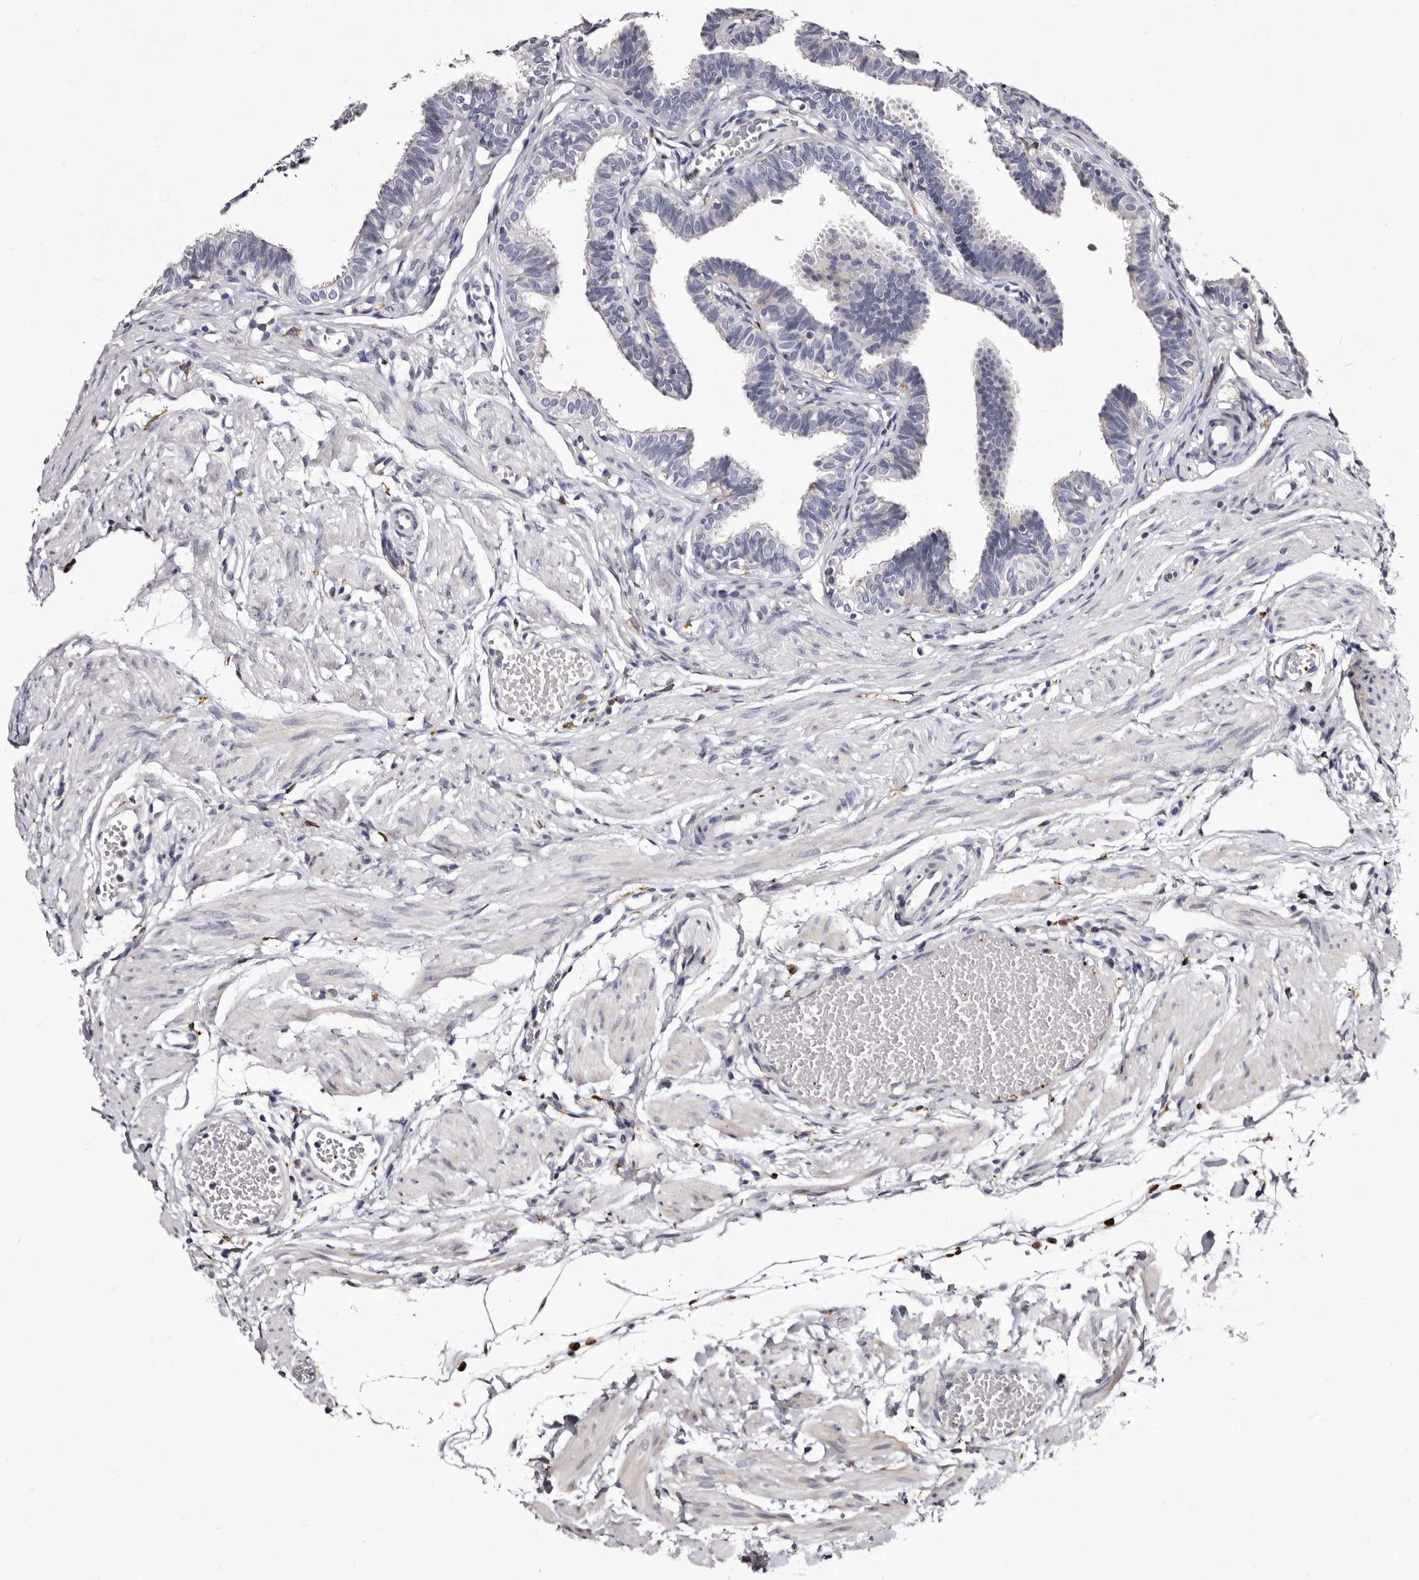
{"staining": {"intensity": "negative", "quantity": "none", "location": "none"}, "tissue": "fallopian tube", "cell_type": "Glandular cells", "image_type": "normal", "snomed": [{"axis": "morphology", "description": "Normal tissue, NOS"}, {"axis": "topography", "description": "Fallopian tube"}, {"axis": "topography", "description": "Ovary"}], "caption": "DAB immunohistochemical staining of benign human fallopian tube reveals no significant expression in glandular cells. The staining was performed using DAB to visualize the protein expression in brown, while the nuclei were stained in blue with hematoxylin (Magnification: 20x).", "gene": "AUNIP", "patient": {"sex": "female", "age": 23}}